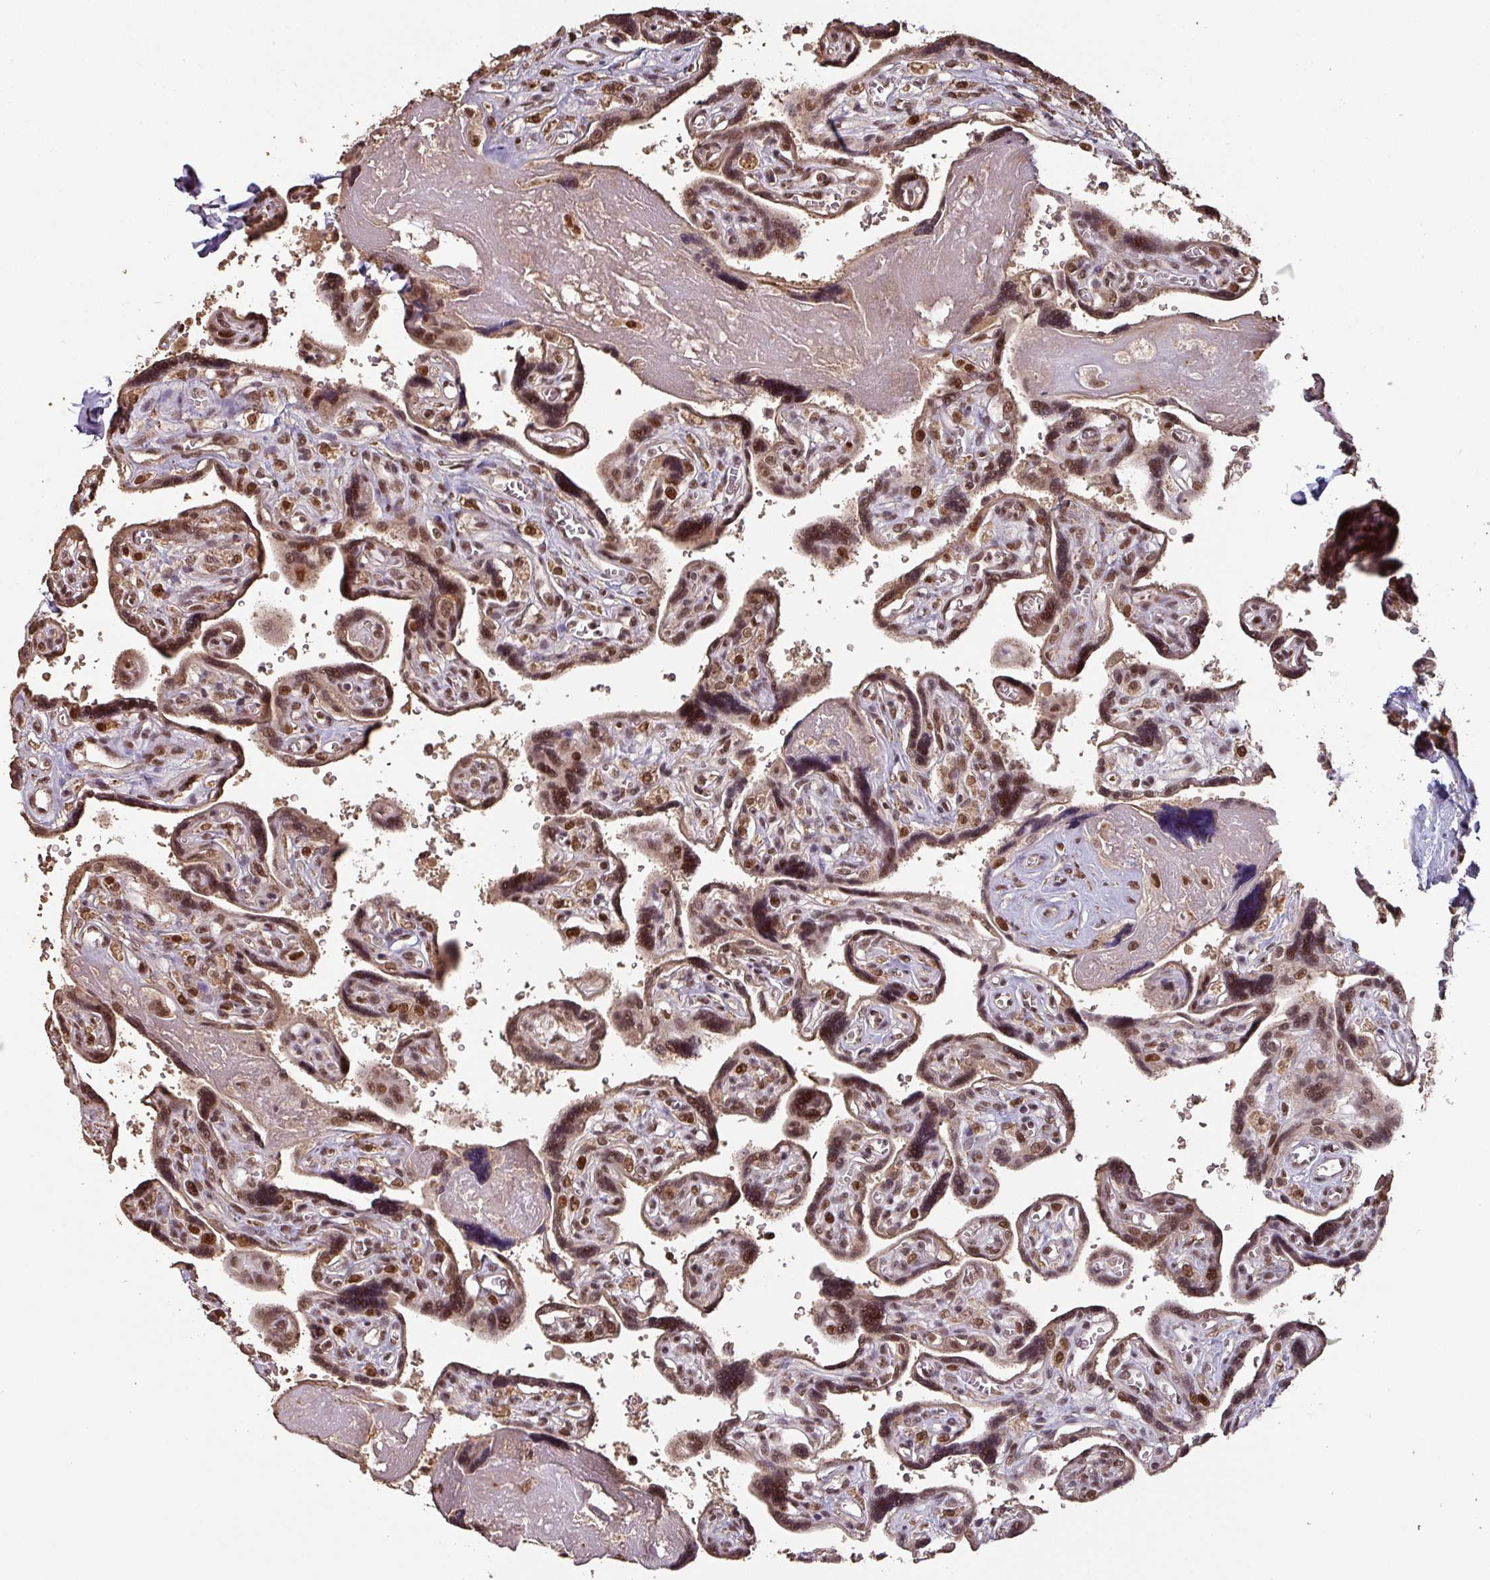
{"staining": {"intensity": "moderate", "quantity": ">75%", "location": "cytoplasmic/membranous,nuclear"}, "tissue": "placenta", "cell_type": "Decidual cells", "image_type": "normal", "snomed": [{"axis": "morphology", "description": "Normal tissue, NOS"}, {"axis": "topography", "description": "Placenta"}], "caption": "IHC (DAB) staining of normal placenta demonstrates moderate cytoplasmic/membranous,nuclear protein expression in about >75% of decidual cells.", "gene": "POLD1", "patient": {"sex": "female", "age": 39}}